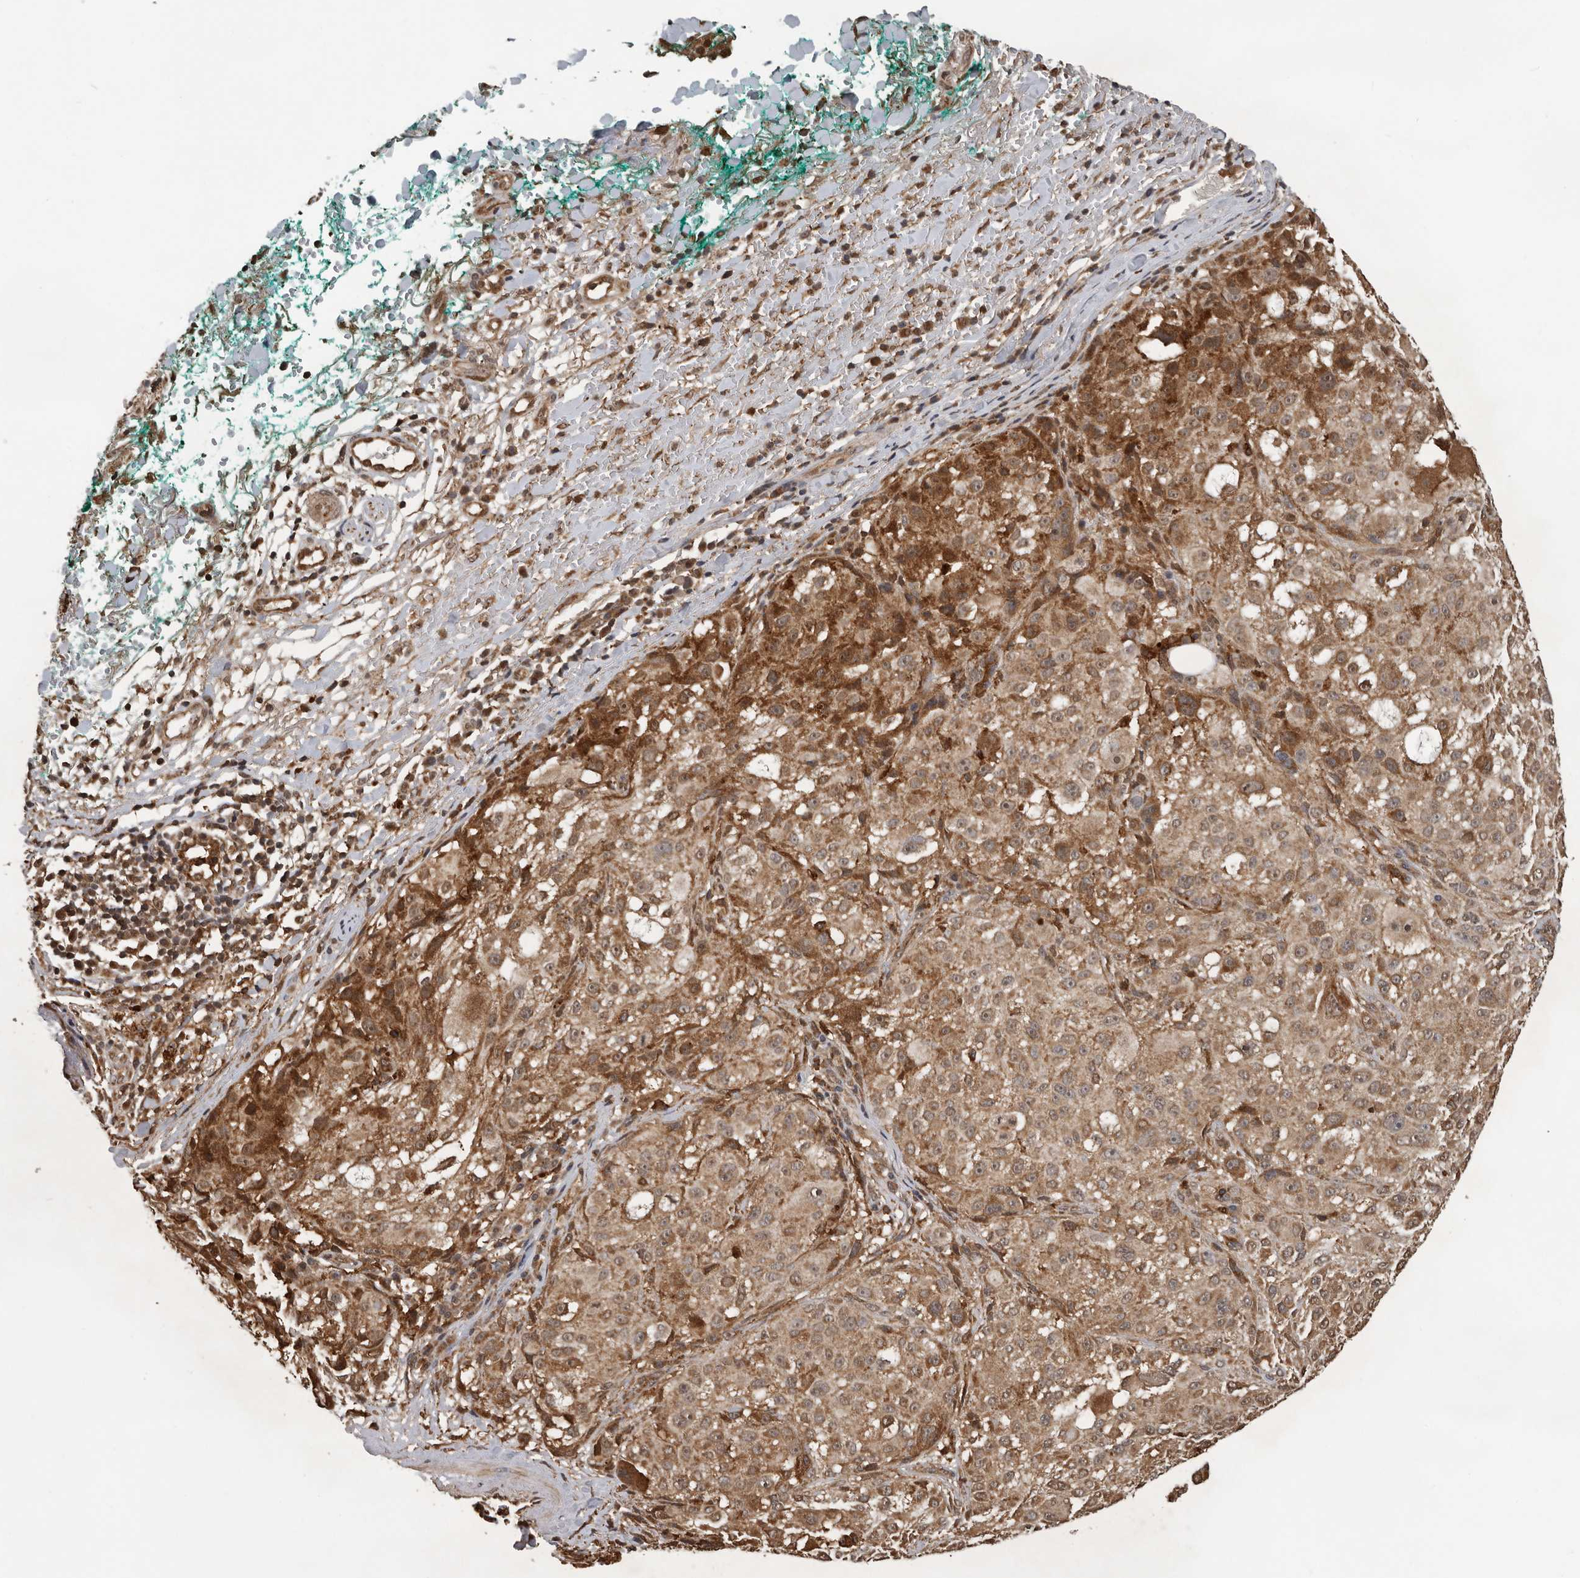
{"staining": {"intensity": "moderate", "quantity": ">75%", "location": "cytoplasmic/membranous"}, "tissue": "melanoma", "cell_type": "Tumor cells", "image_type": "cancer", "snomed": [{"axis": "morphology", "description": "Necrosis, NOS"}, {"axis": "morphology", "description": "Malignant melanoma, NOS"}, {"axis": "topography", "description": "Skin"}], "caption": "Melanoma stained with a protein marker shows moderate staining in tumor cells.", "gene": "RNF157", "patient": {"sex": "female", "age": 87}}